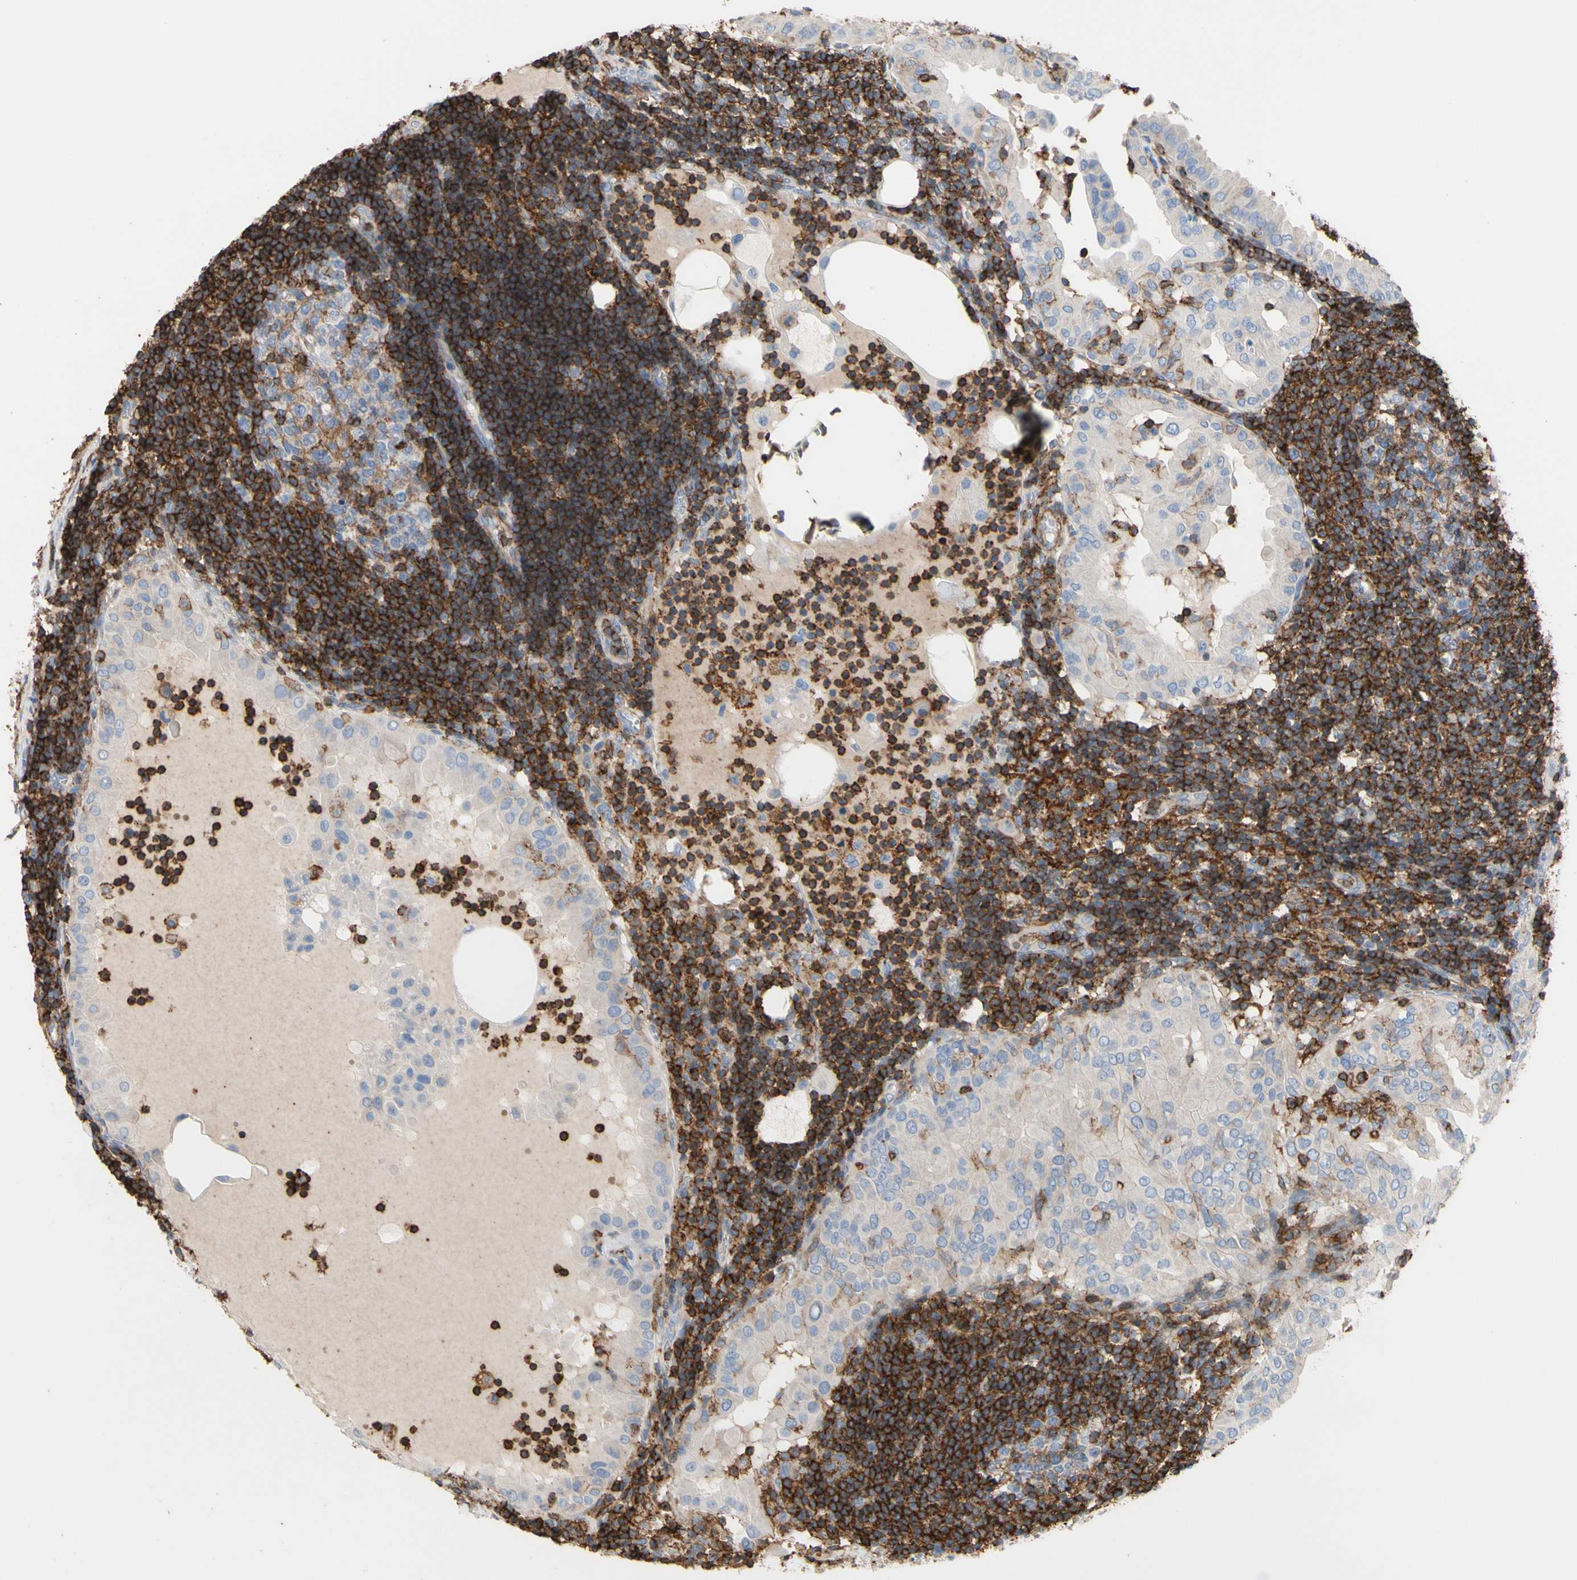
{"staining": {"intensity": "weak", "quantity": ">75%", "location": "cytoplasmic/membranous"}, "tissue": "thyroid cancer", "cell_type": "Tumor cells", "image_type": "cancer", "snomed": [{"axis": "morphology", "description": "Papillary adenocarcinoma, NOS"}, {"axis": "topography", "description": "Thyroid gland"}], "caption": "Immunohistochemistry (DAB (3,3'-diaminobenzidine)) staining of human thyroid papillary adenocarcinoma demonstrates weak cytoplasmic/membranous protein positivity in about >75% of tumor cells.", "gene": "ANXA6", "patient": {"sex": "male", "age": 33}}